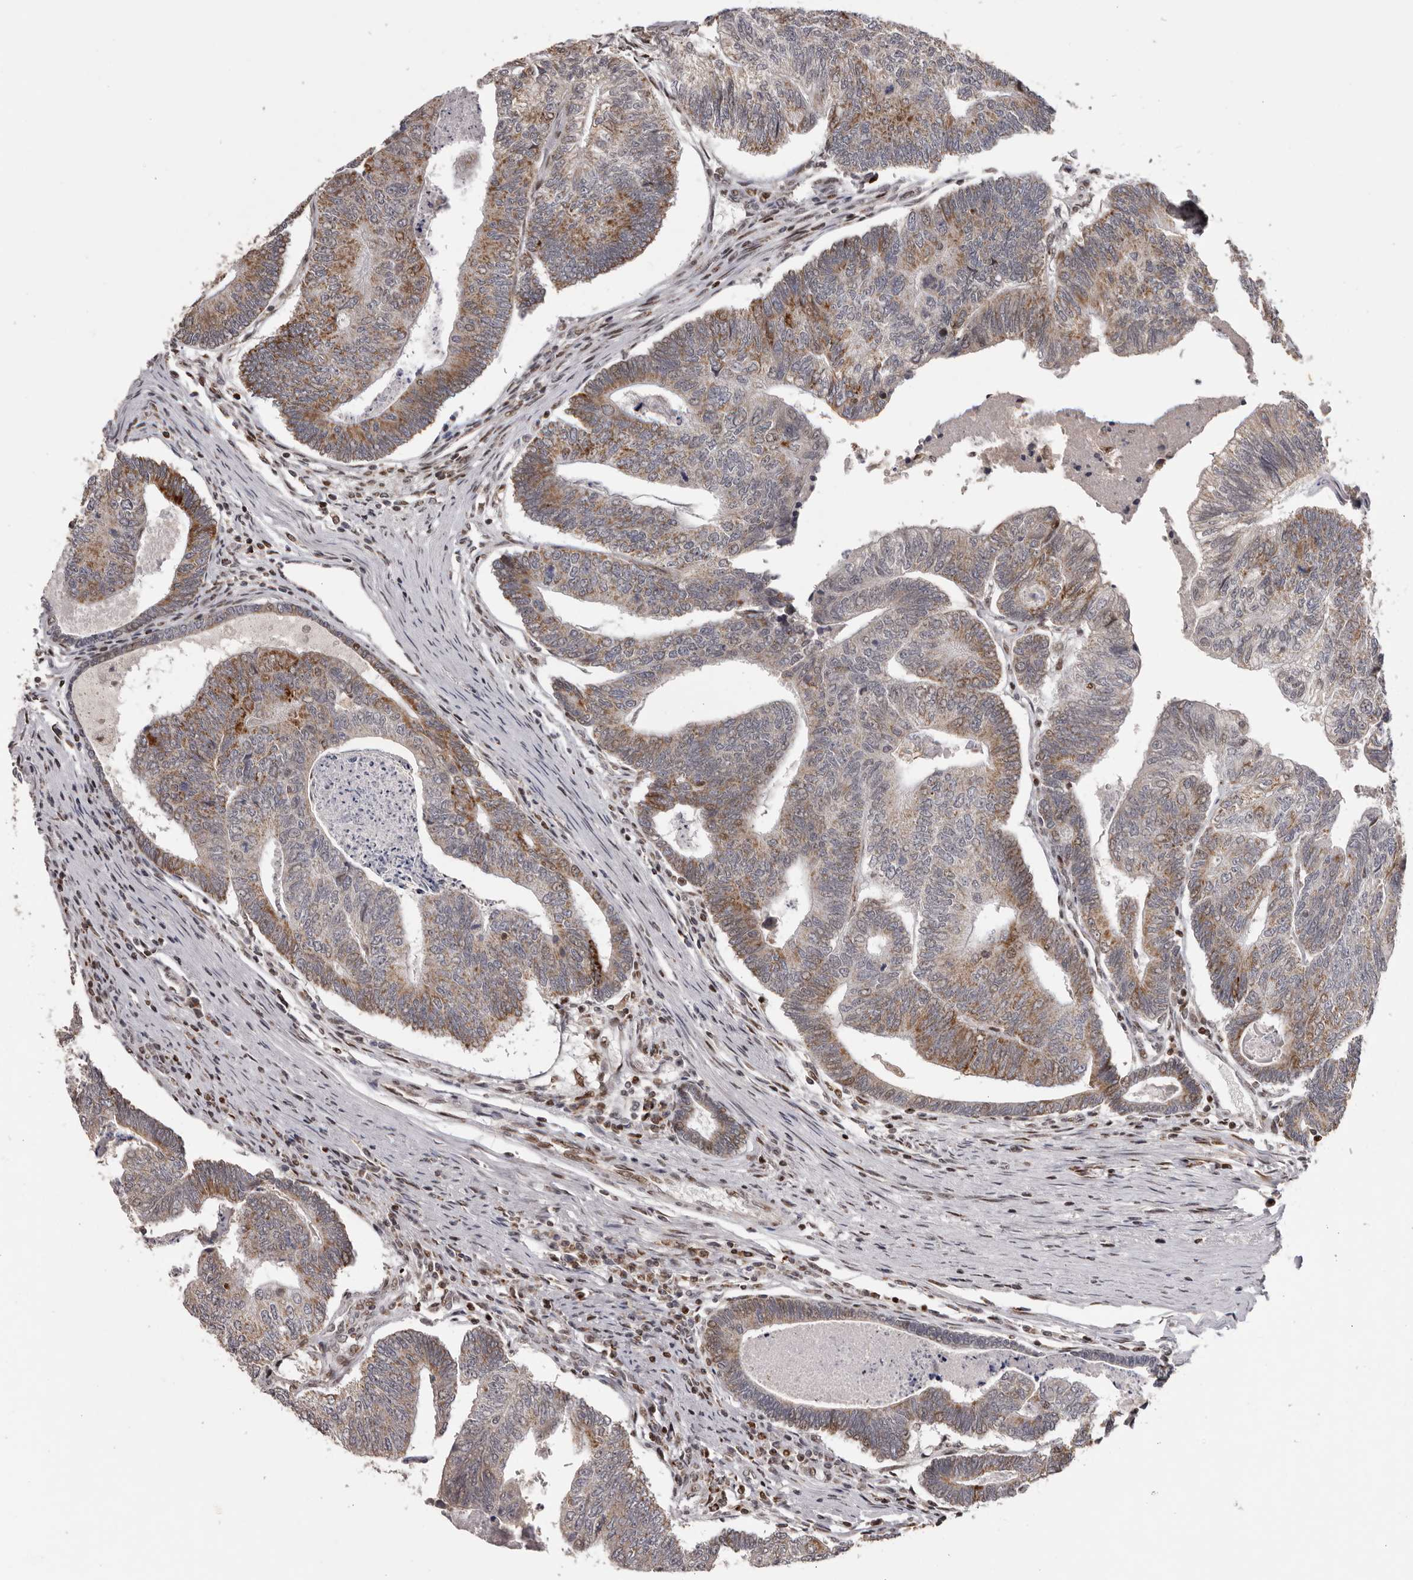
{"staining": {"intensity": "moderate", "quantity": ">75%", "location": "cytoplasmic/membranous"}, "tissue": "colorectal cancer", "cell_type": "Tumor cells", "image_type": "cancer", "snomed": [{"axis": "morphology", "description": "Adenocarcinoma, NOS"}, {"axis": "topography", "description": "Colon"}], "caption": "Protein expression analysis of adenocarcinoma (colorectal) displays moderate cytoplasmic/membranous staining in approximately >75% of tumor cells.", "gene": "C17orf99", "patient": {"sex": "female", "age": 67}}